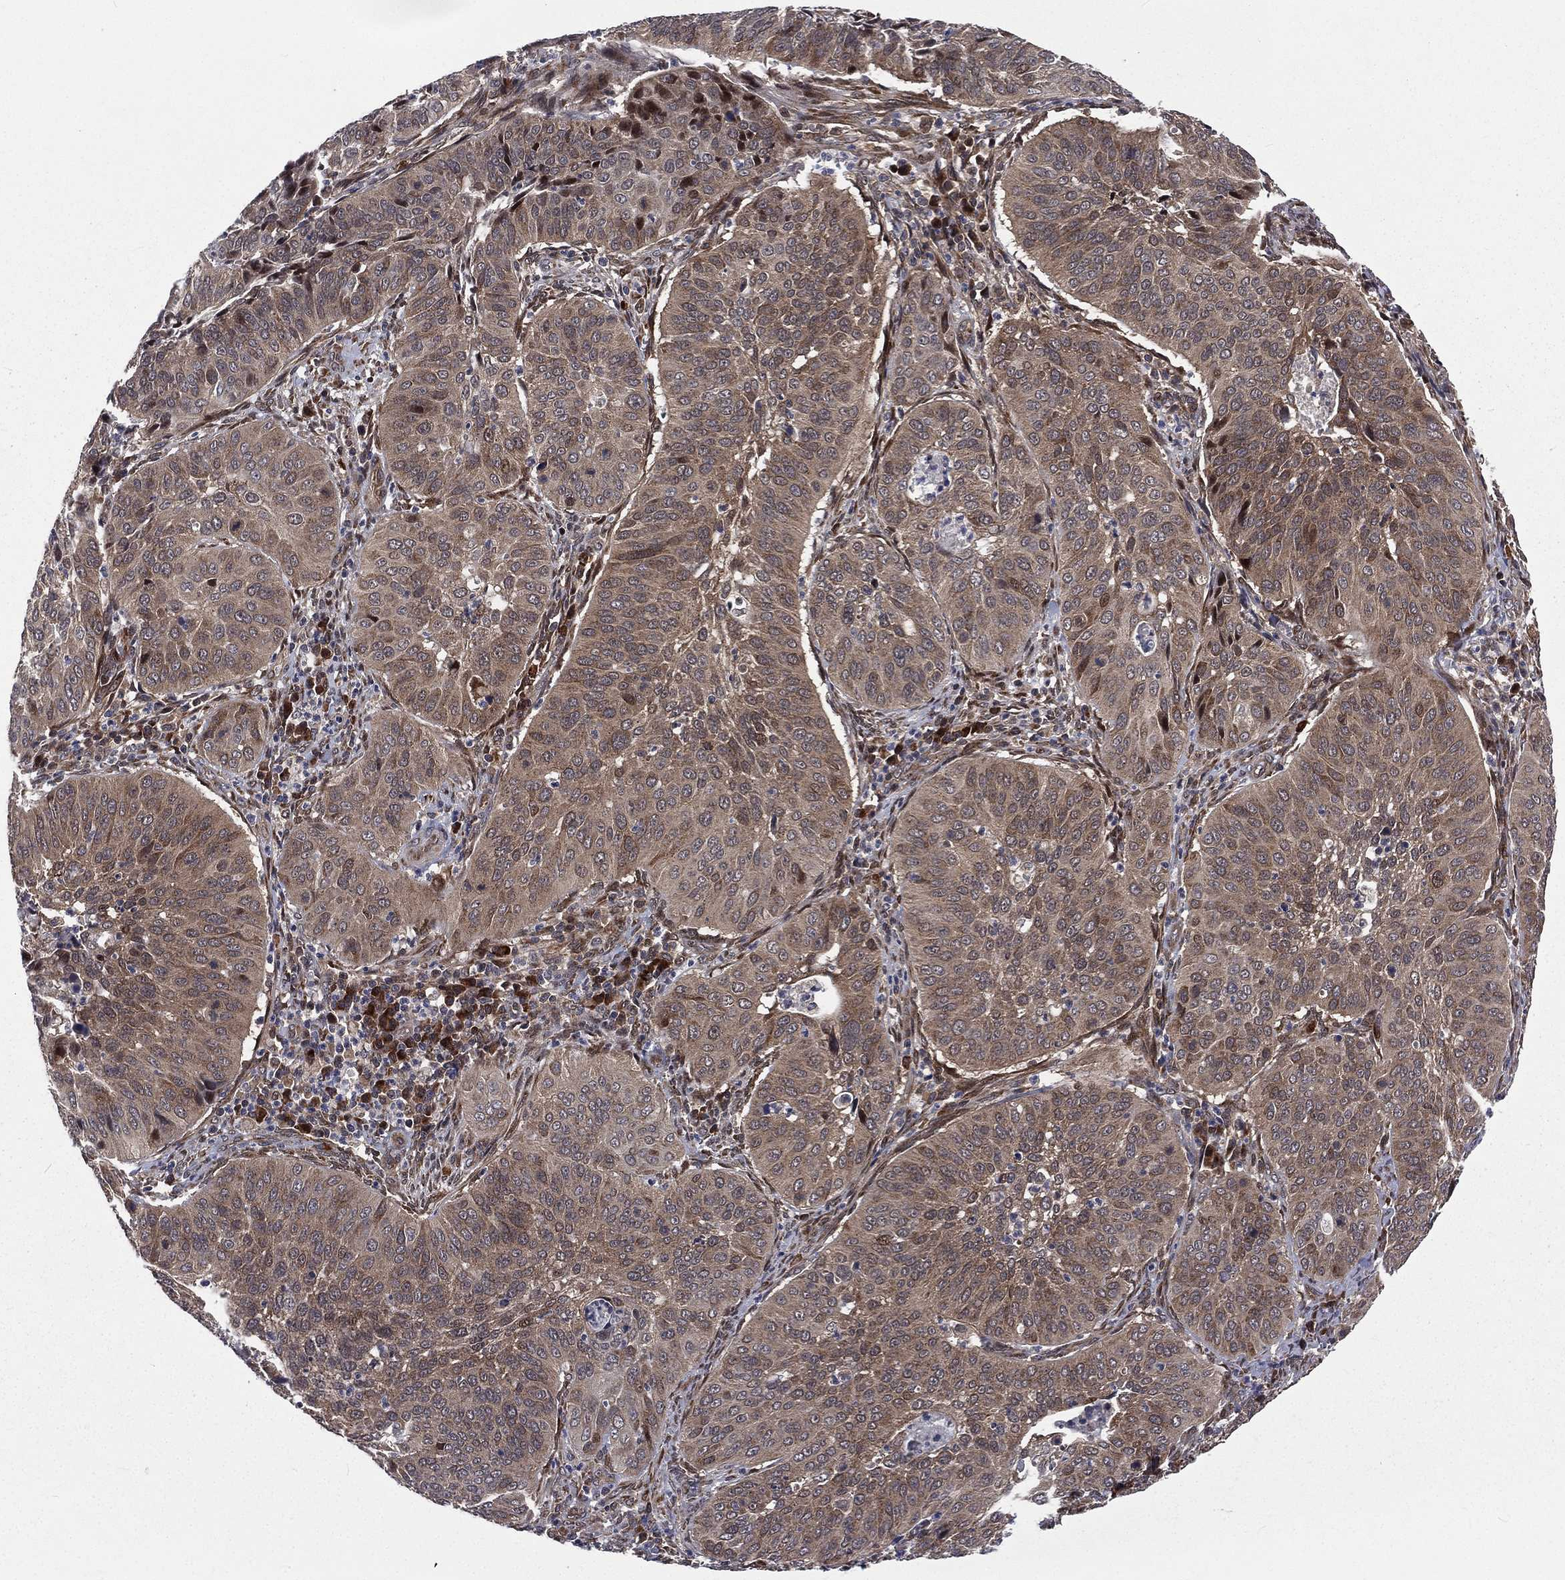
{"staining": {"intensity": "weak", "quantity": "25%-75%", "location": "cytoplasmic/membranous"}, "tissue": "cervical cancer", "cell_type": "Tumor cells", "image_type": "cancer", "snomed": [{"axis": "morphology", "description": "Normal tissue, NOS"}, {"axis": "morphology", "description": "Squamous cell carcinoma, NOS"}, {"axis": "topography", "description": "Cervix"}], "caption": "Protein expression analysis of human cervical cancer reveals weak cytoplasmic/membranous positivity in about 25%-75% of tumor cells. The staining was performed using DAB, with brown indicating positive protein expression. Nuclei are stained blue with hematoxylin.", "gene": "ARL3", "patient": {"sex": "female", "age": 39}}